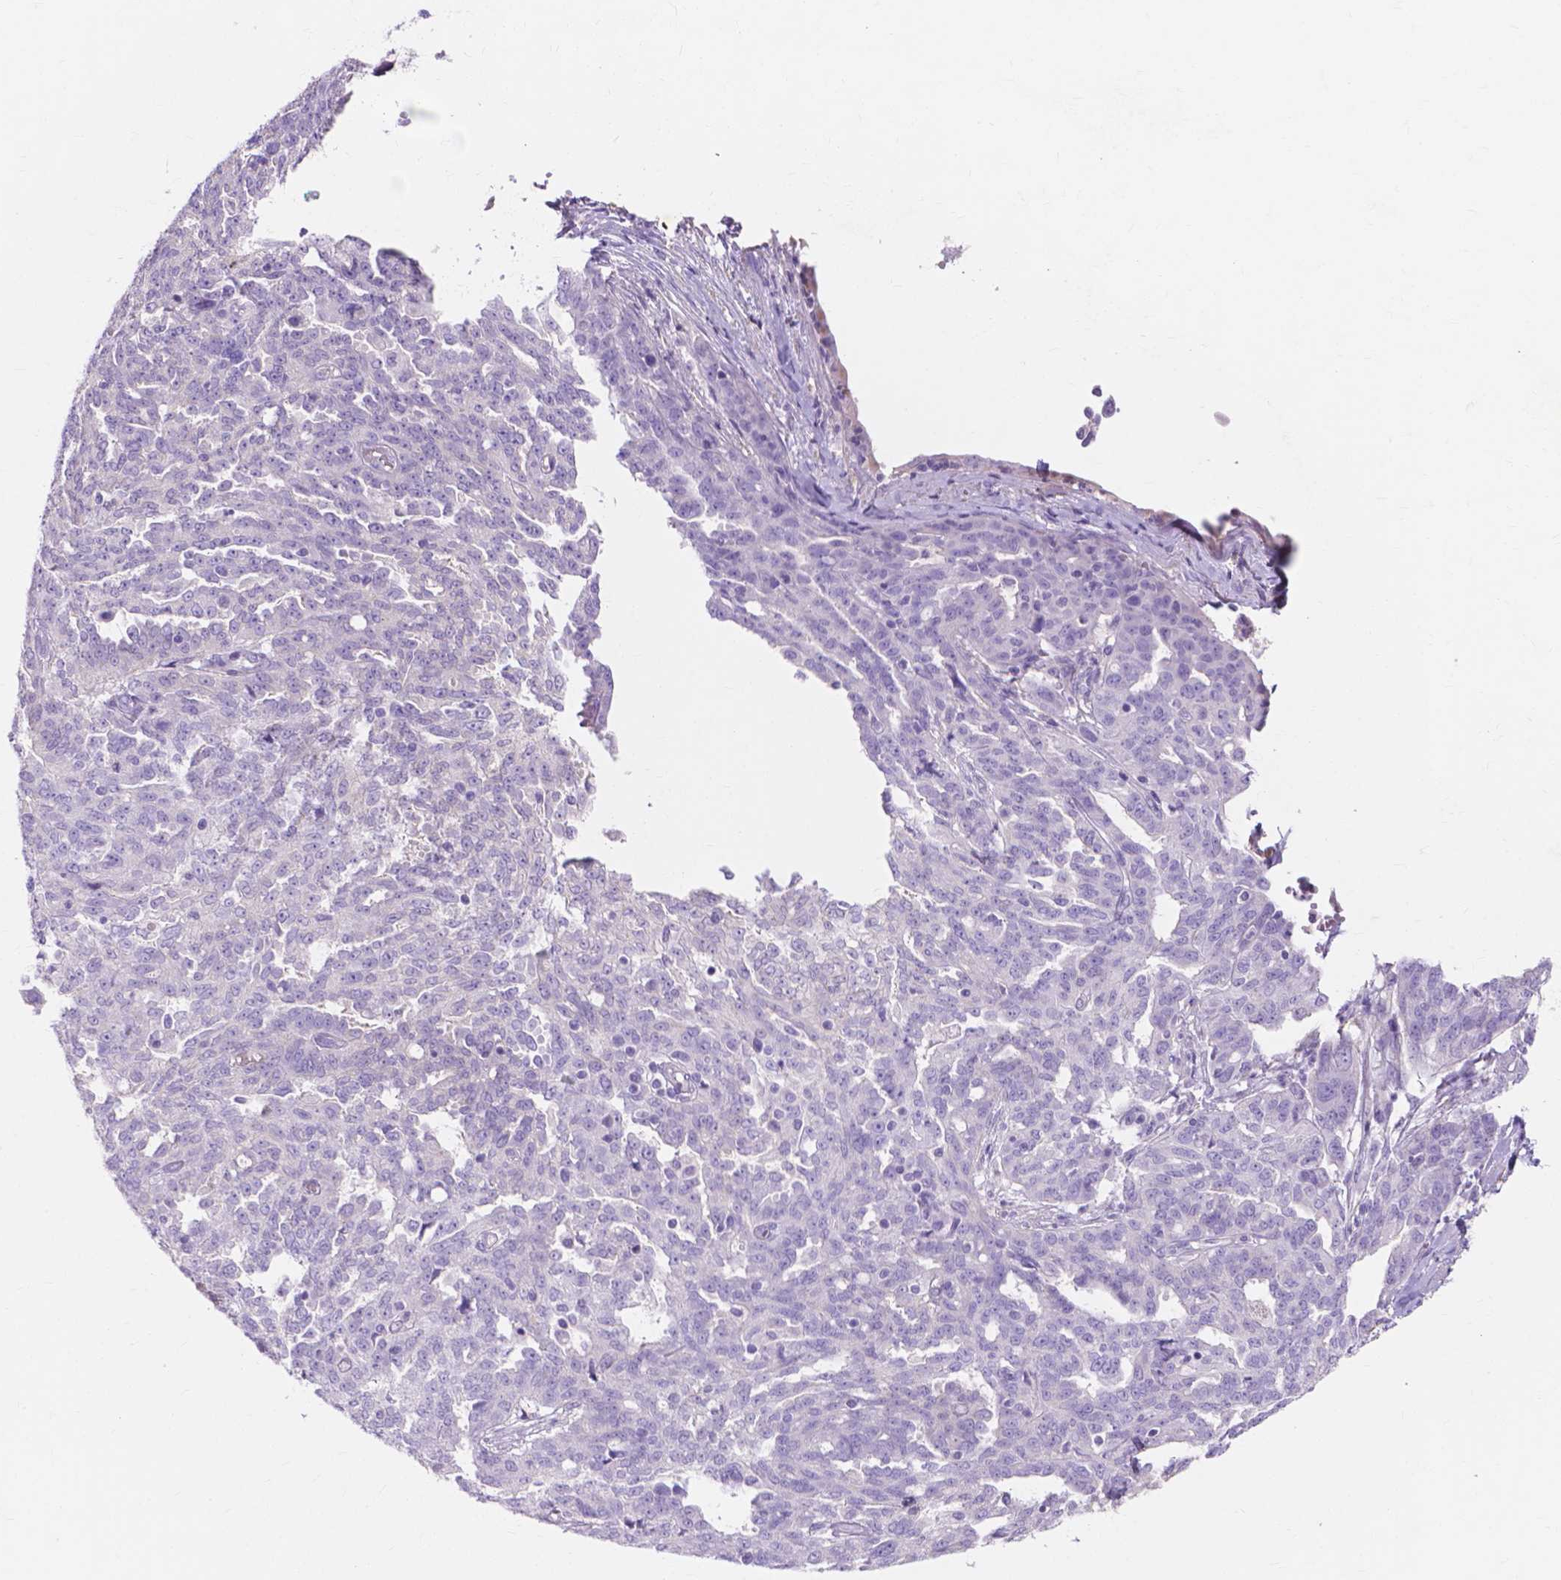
{"staining": {"intensity": "negative", "quantity": "none", "location": "none"}, "tissue": "ovarian cancer", "cell_type": "Tumor cells", "image_type": "cancer", "snomed": [{"axis": "morphology", "description": "Cystadenocarcinoma, serous, NOS"}, {"axis": "topography", "description": "Ovary"}], "caption": "The histopathology image reveals no significant staining in tumor cells of ovarian cancer. (Immunohistochemistry, brightfield microscopy, high magnification).", "gene": "MBLAC1", "patient": {"sex": "female", "age": 67}}